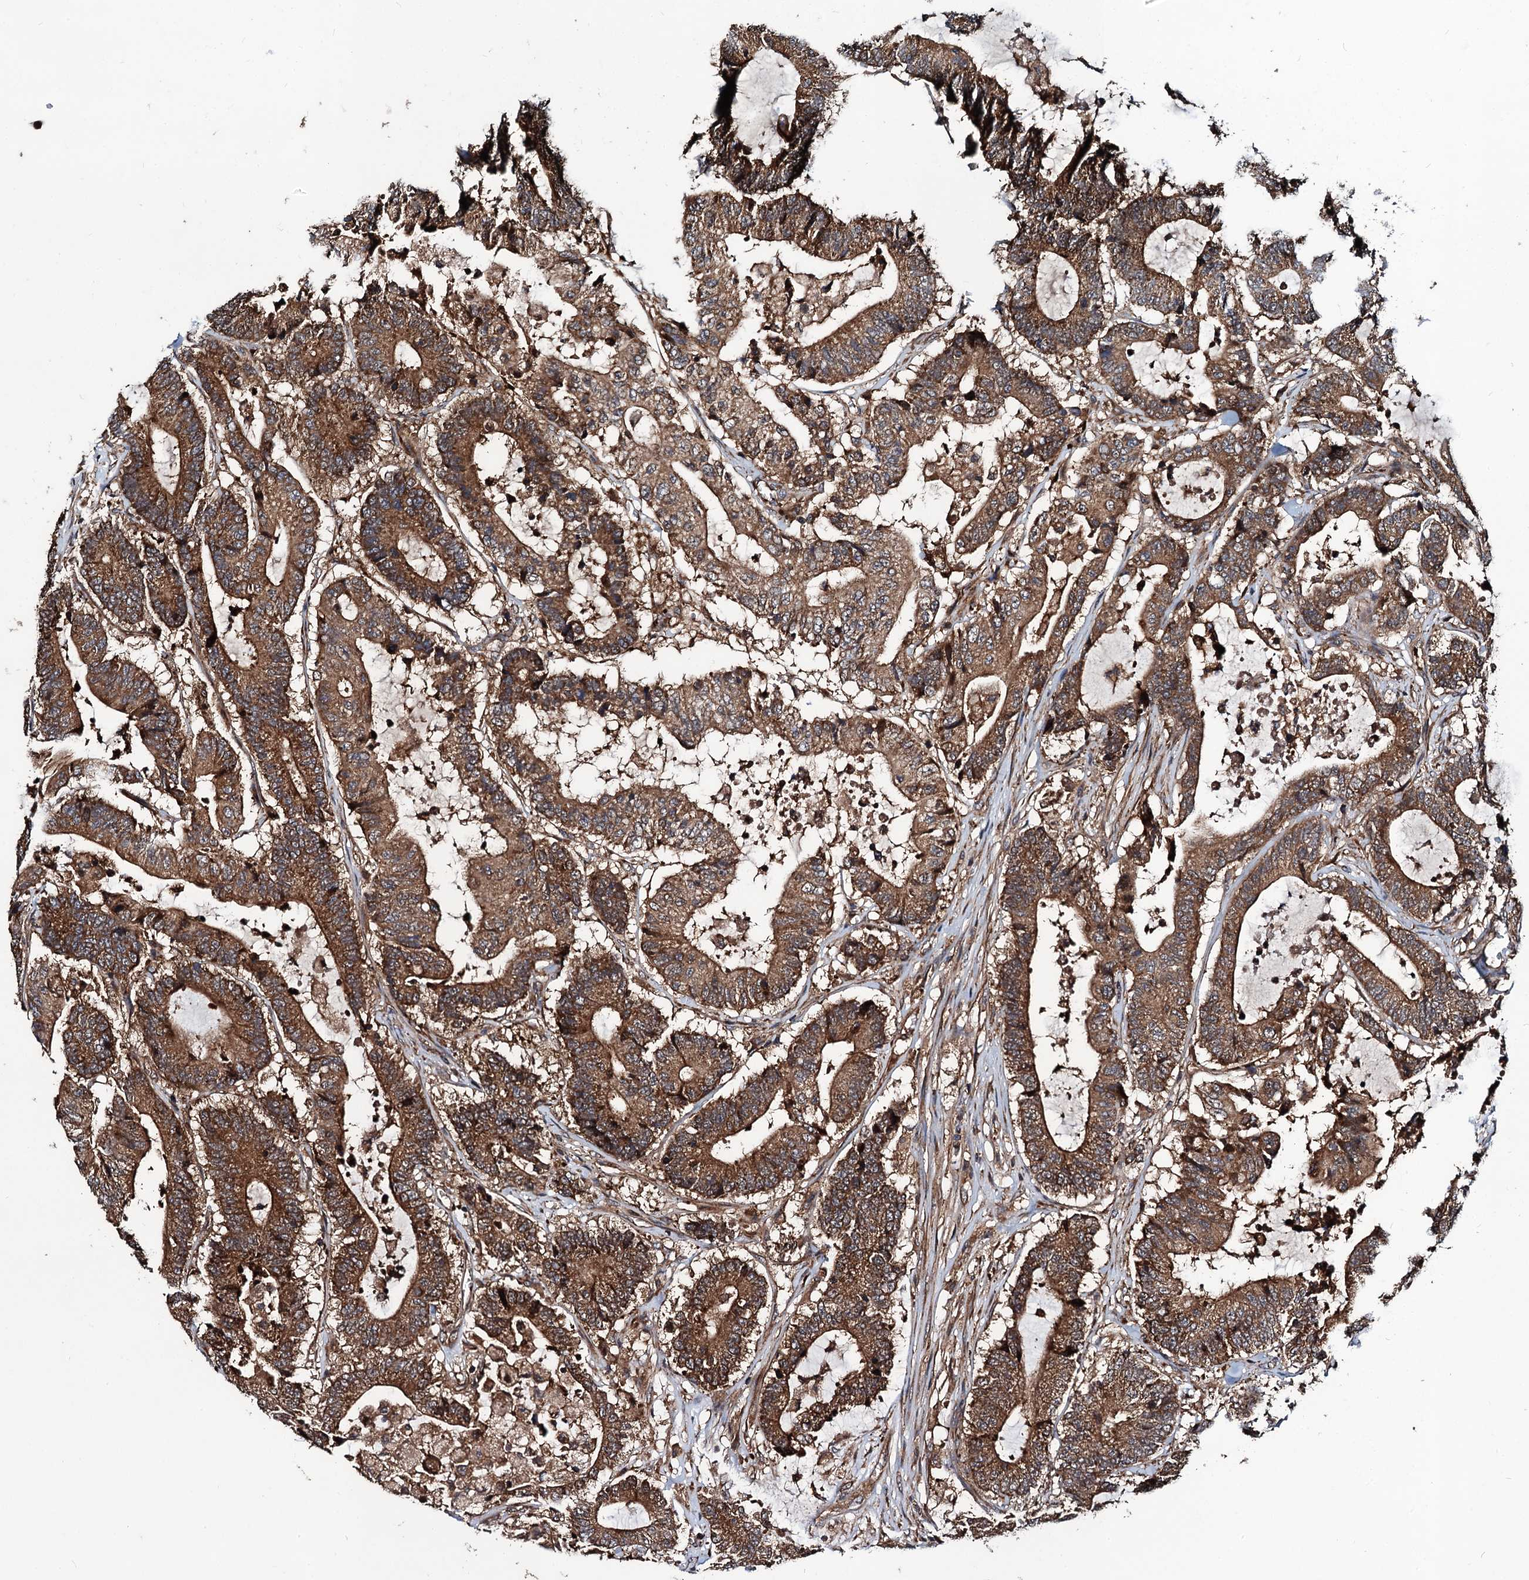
{"staining": {"intensity": "strong", "quantity": ">75%", "location": "cytoplasmic/membranous"}, "tissue": "colorectal cancer", "cell_type": "Tumor cells", "image_type": "cancer", "snomed": [{"axis": "morphology", "description": "Adenocarcinoma, NOS"}, {"axis": "topography", "description": "Colon"}], "caption": "An image showing strong cytoplasmic/membranous expression in about >75% of tumor cells in colorectal cancer (adenocarcinoma), as visualized by brown immunohistochemical staining.", "gene": "NEK1", "patient": {"sex": "female", "age": 84}}